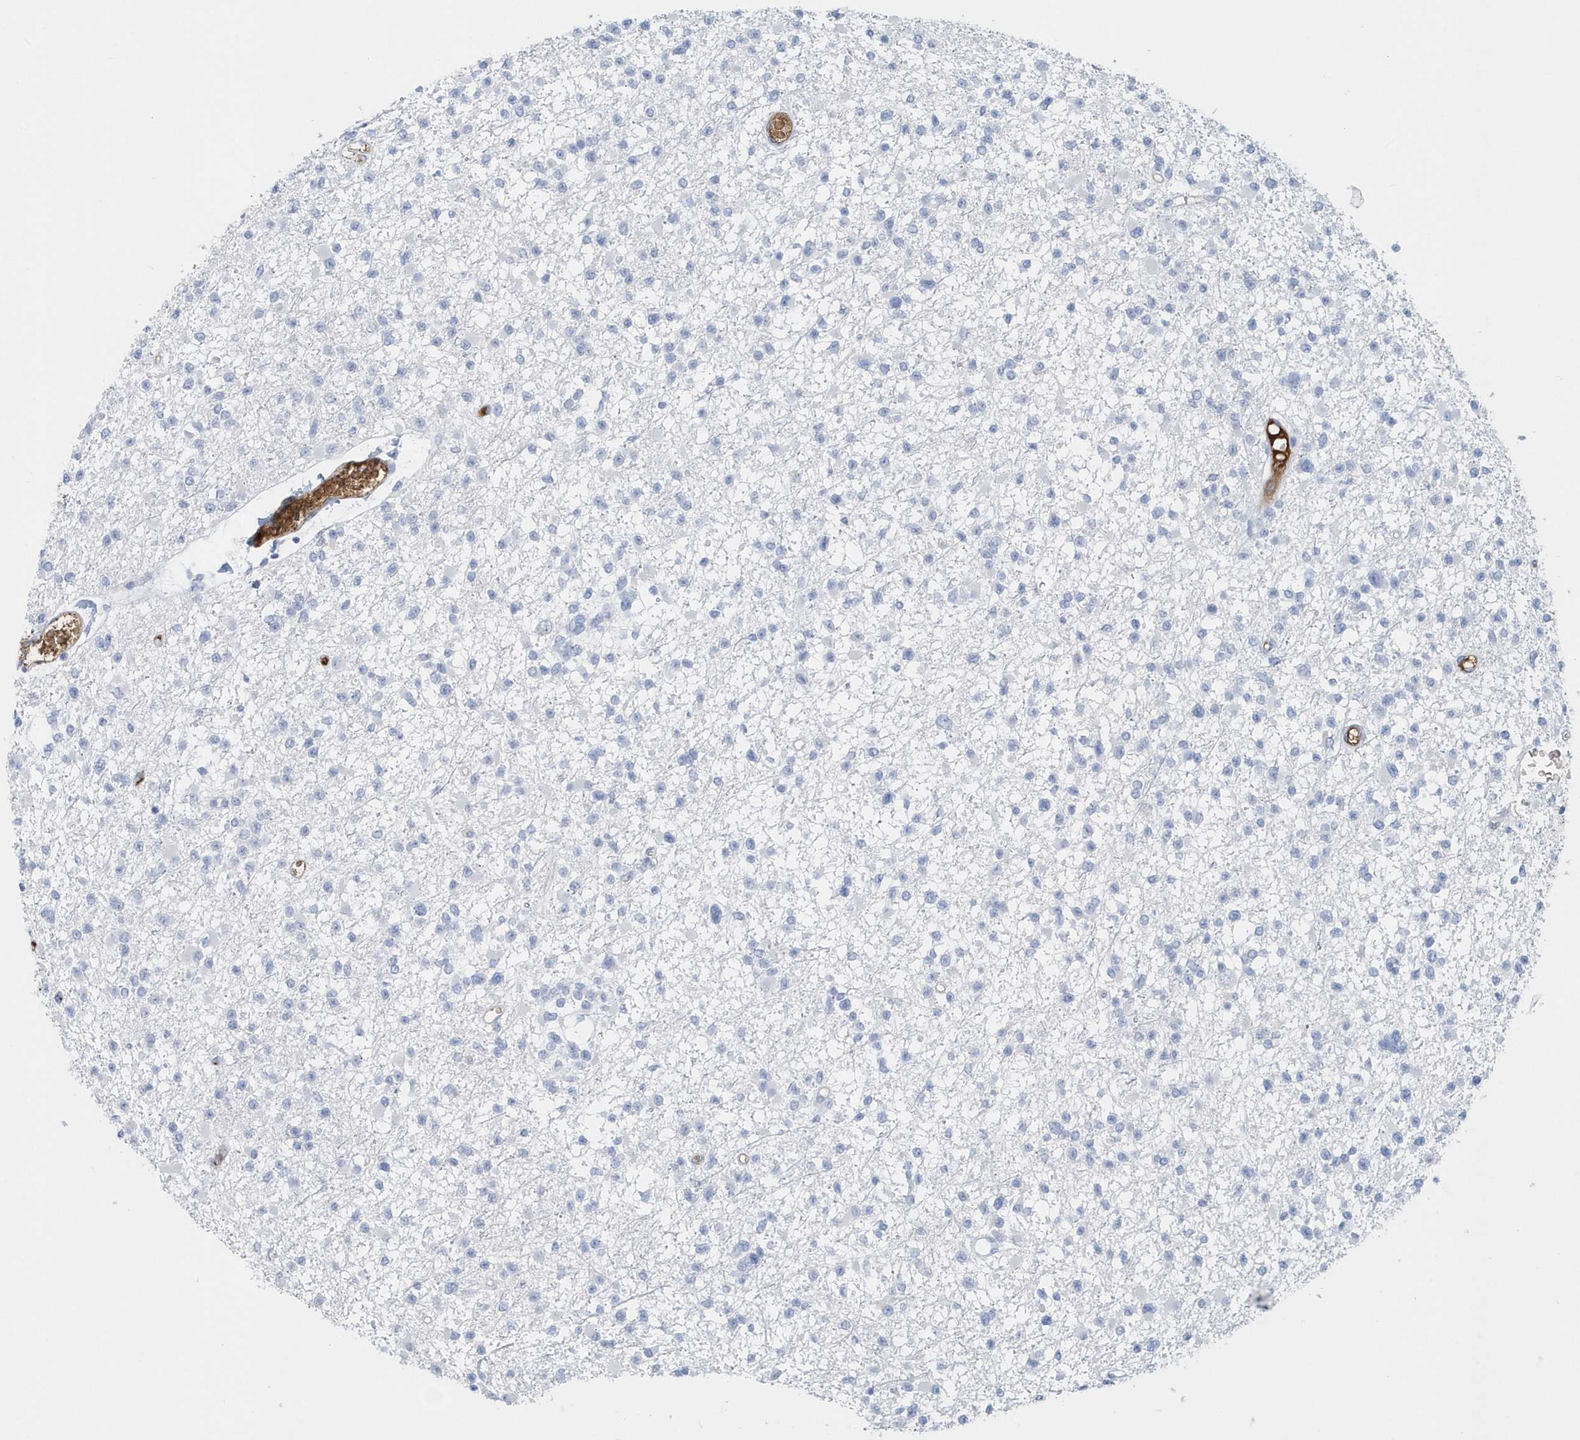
{"staining": {"intensity": "negative", "quantity": "none", "location": "none"}, "tissue": "glioma", "cell_type": "Tumor cells", "image_type": "cancer", "snomed": [{"axis": "morphology", "description": "Glioma, malignant, Low grade"}, {"axis": "topography", "description": "Brain"}], "caption": "High power microscopy image of an immunohistochemistry micrograph of glioma, revealing no significant staining in tumor cells. (Immunohistochemistry, brightfield microscopy, high magnification).", "gene": "JCHAIN", "patient": {"sex": "female", "age": 22}}